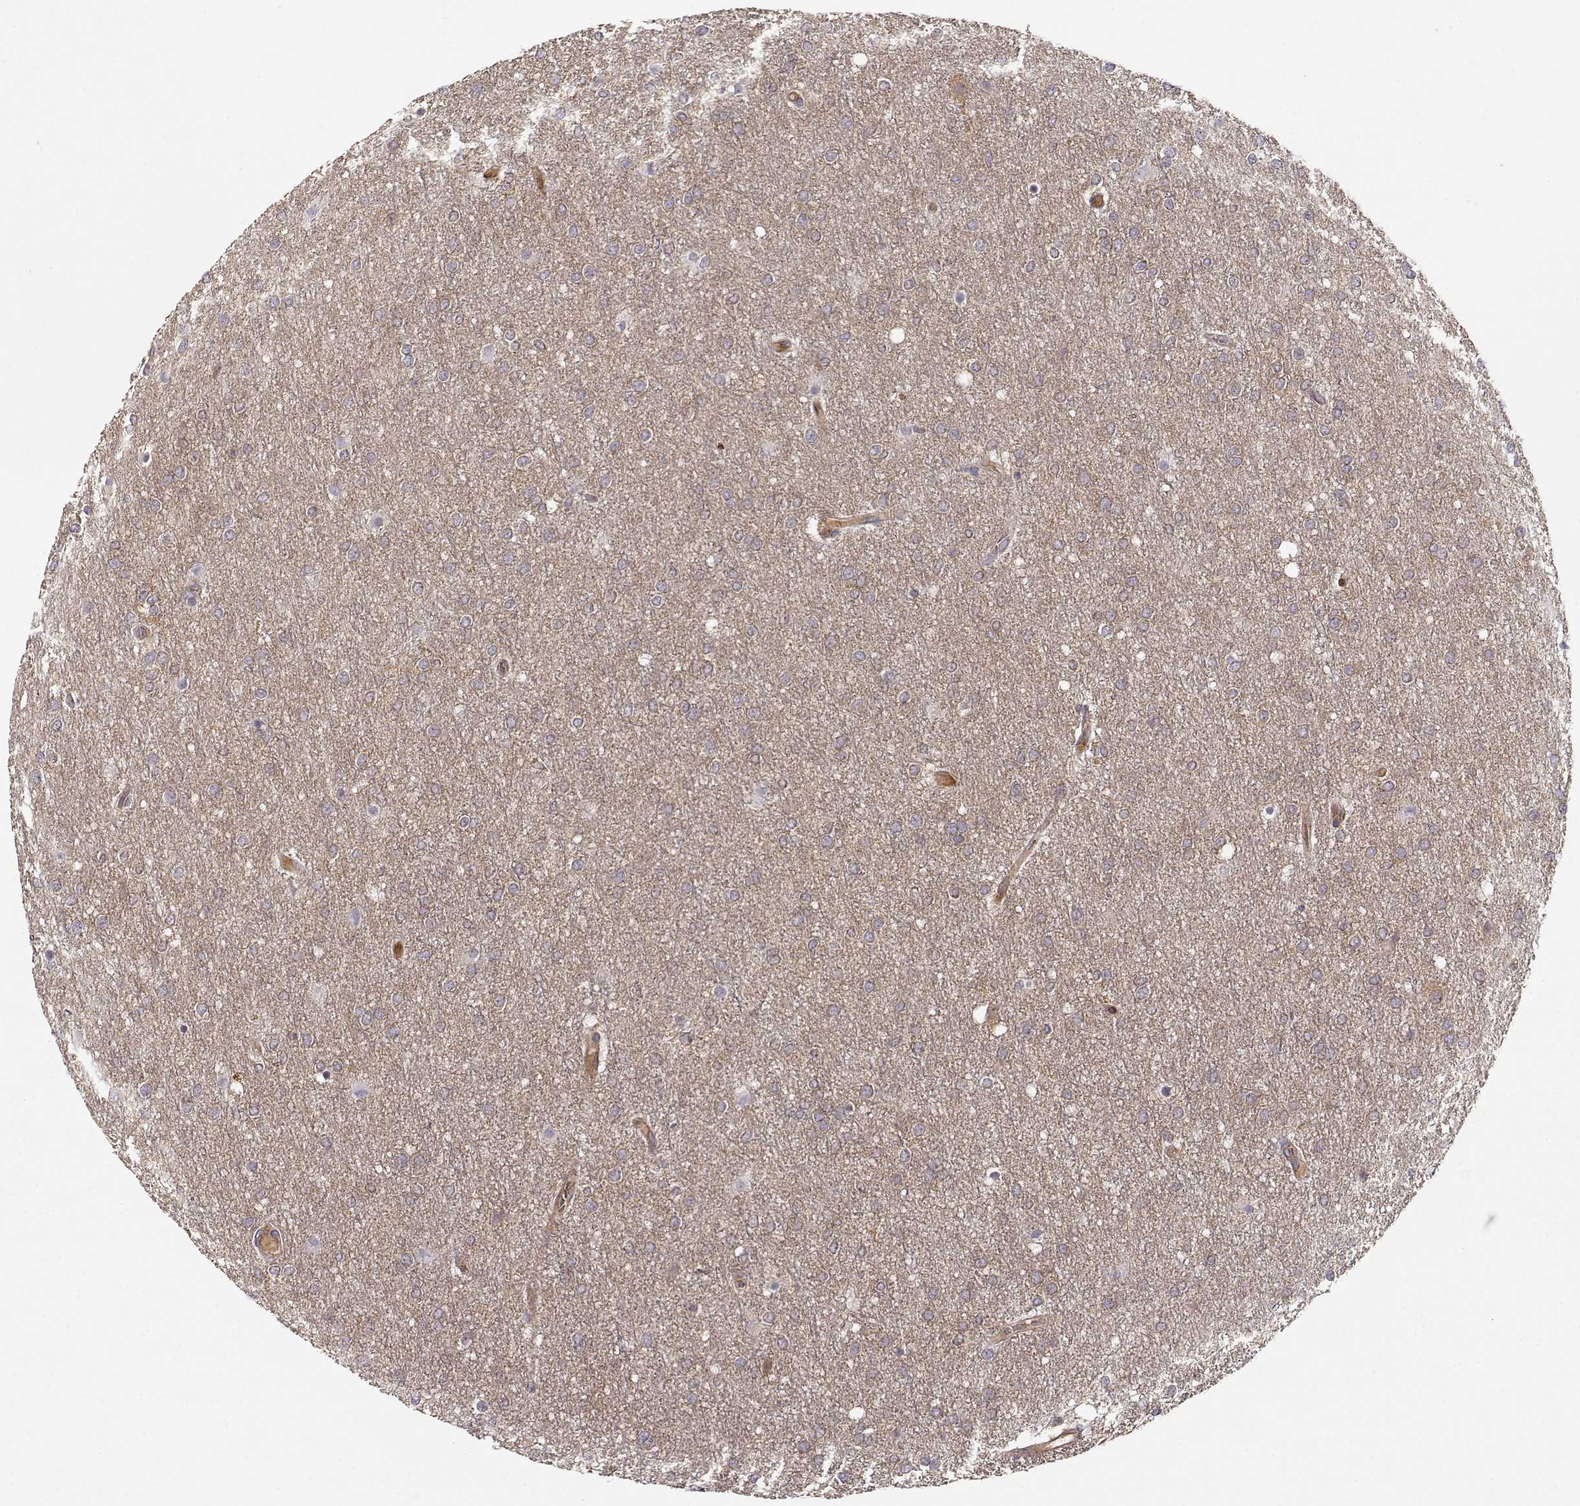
{"staining": {"intensity": "weak", "quantity": ">75%", "location": "cytoplasmic/membranous"}, "tissue": "glioma", "cell_type": "Tumor cells", "image_type": "cancer", "snomed": [{"axis": "morphology", "description": "Glioma, malignant, High grade"}, {"axis": "topography", "description": "Brain"}], "caption": "A high-resolution image shows IHC staining of glioma, which displays weak cytoplasmic/membranous expression in approximately >75% of tumor cells. Immunohistochemistry stains the protein of interest in brown and the nuclei are stained blue.", "gene": "ARHGEF2", "patient": {"sex": "female", "age": 61}}